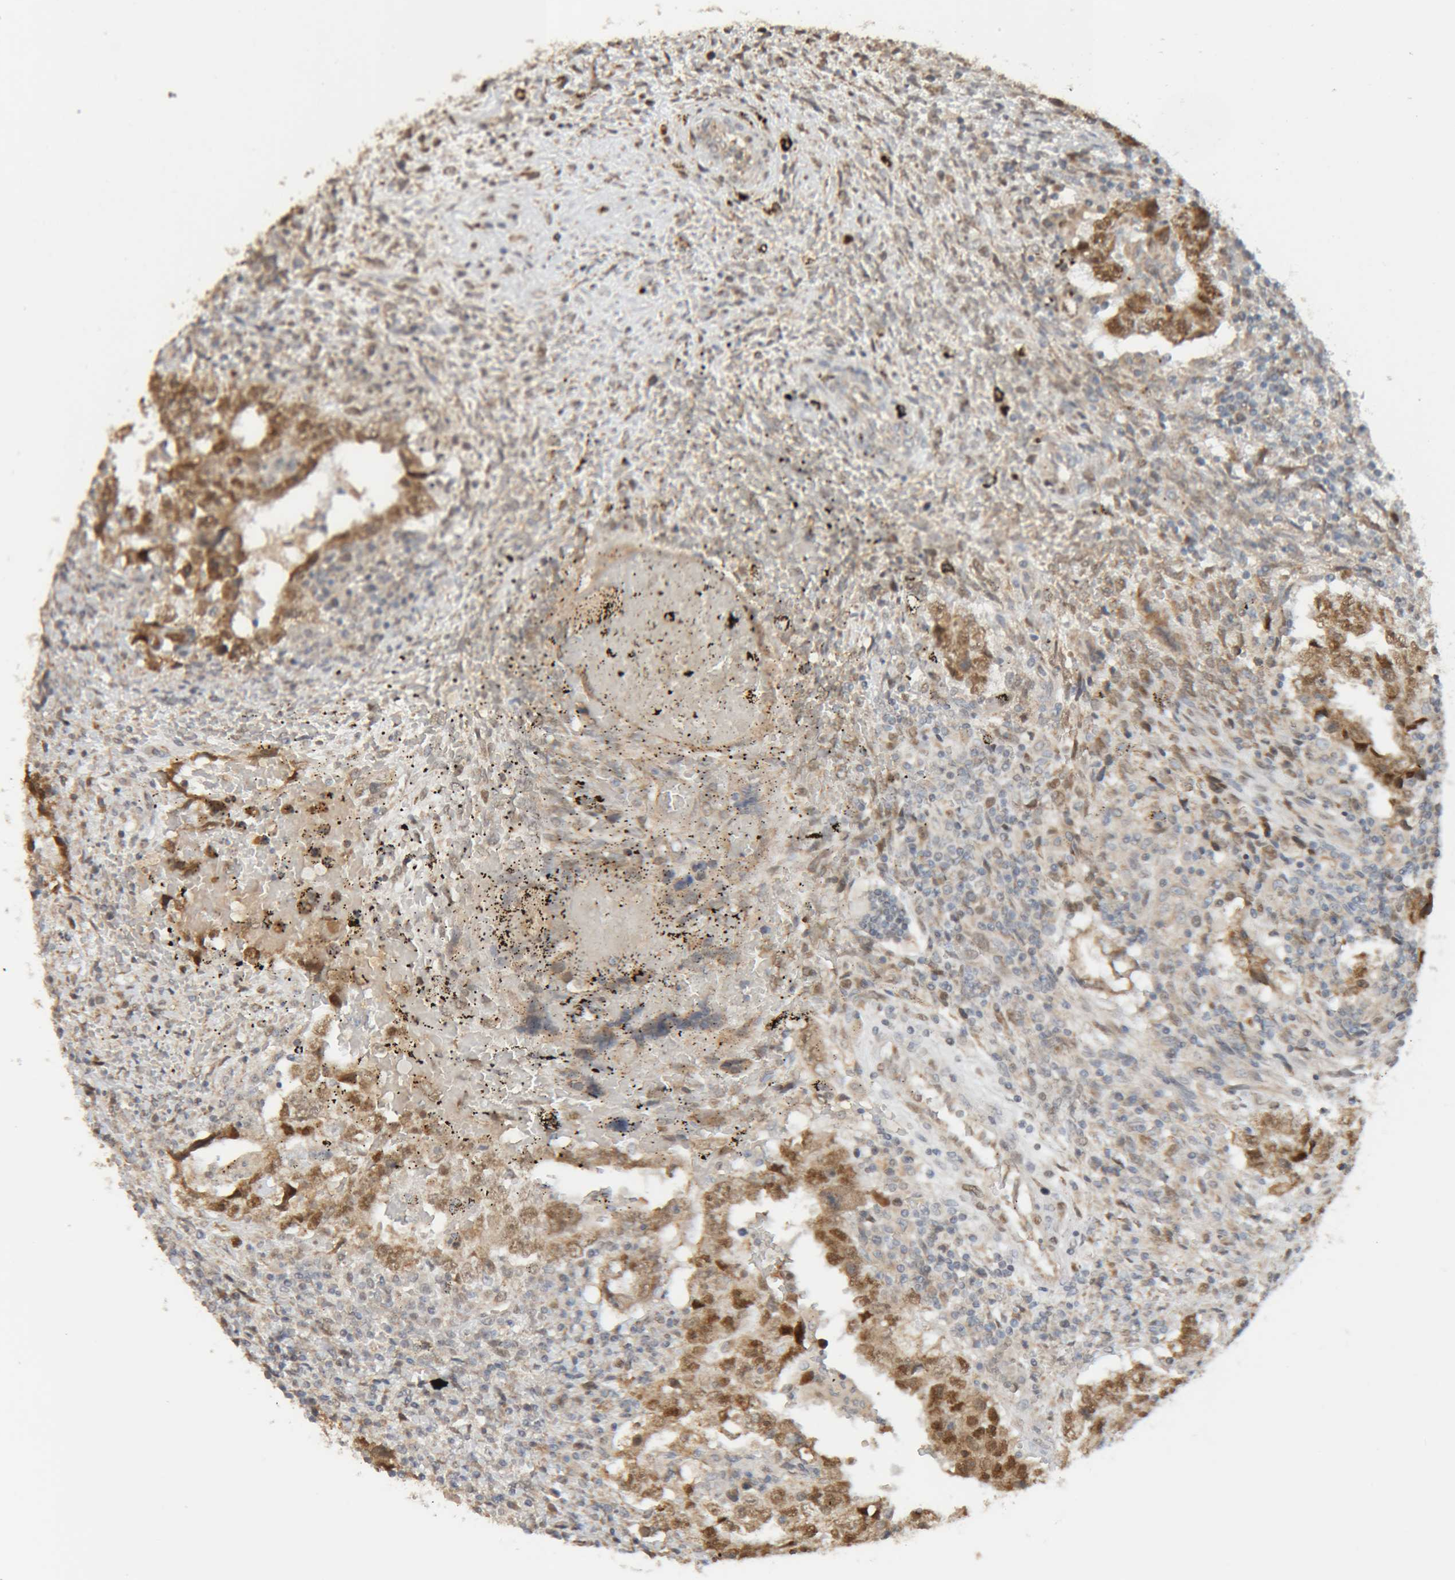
{"staining": {"intensity": "moderate", "quantity": ">75%", "location": "cytoplasmic/membranous"}, "tissue": "testis cancer", "cell_type": "Tumor cells", "image_type": "cancer", "snomed": [{"axis": "morphology", "description": "Carcinoma, Embryonal, NOS"}, {"axis": "topography", "description": "Testis"}], "caption": "There is medium levels of moderate cytoplasmic/membranous staining in tumor cells of testis embryonal carcinoma, as demonstrated by immunohistochemical staining (brown color).", "gene": "GINS4", "patient": {"sex": "male", "age": 26}}